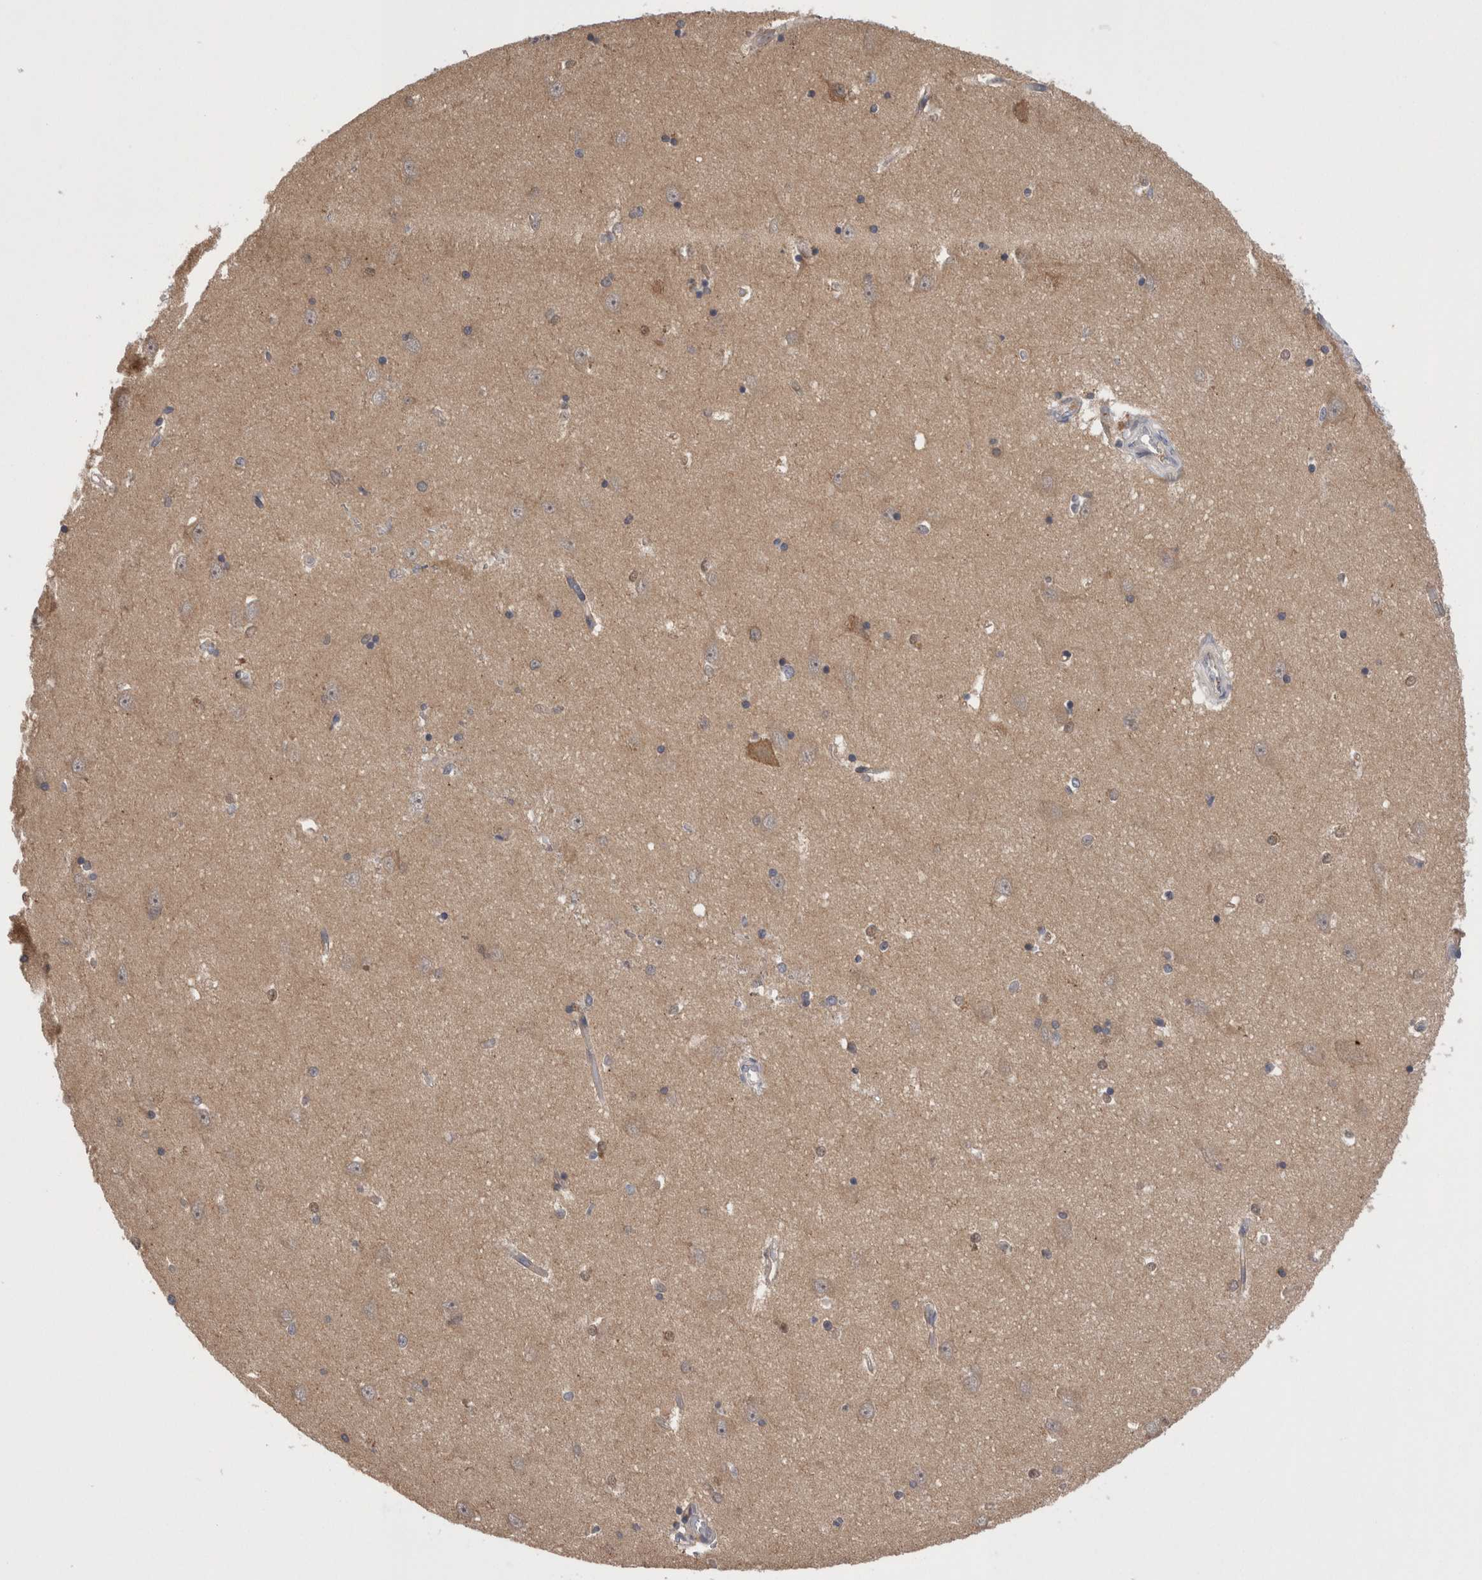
{"staining": {"intensity": "negative", "quantity": "none", "location": "none"}, "tissue": "hippocampus", "cell_type": "Glial cells", "image_type": "normal", "snomed": [{"axis": "morphology", "description": "Normal tissue, NOS"}, {"axis": "topography", "description": "Hippocampus"}], "caption": "DAB (3,3'-diaminobenzidine) immunohistochemical staining of normal human hippocampus shows no significant expression in glial cells. Nuclei are stained in blue.", "gene": "DCTN6", "patient": {"sex": "male", "age": 45}}